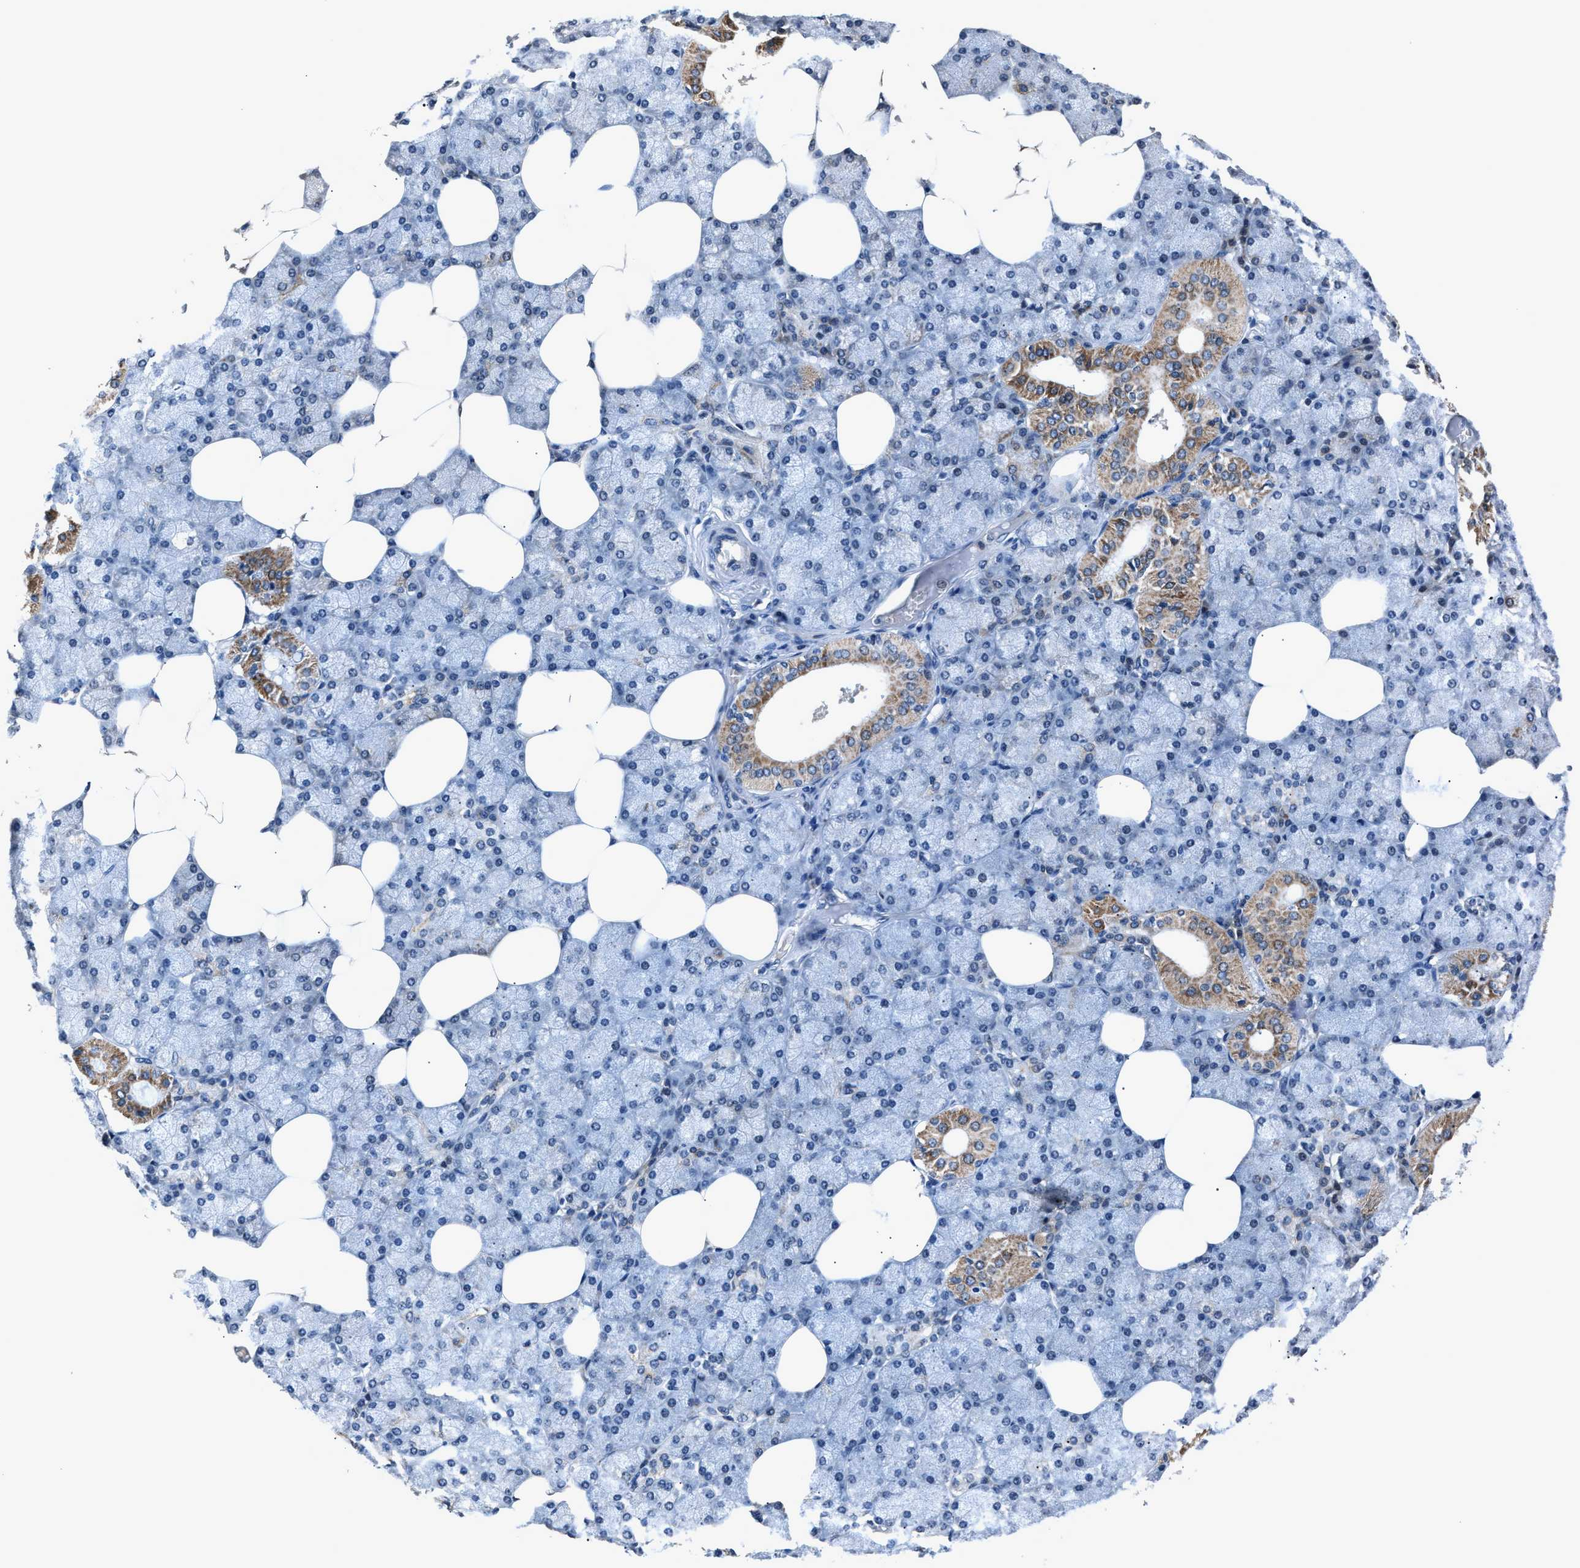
{"staining": {"intensity": "moderate", "quantity": "25%-75%", "location": "cytoplasmic/membranous"}, "tissue": "salivary gland", "cell_type": "Glandular cells", "image_type": "normal", "snomed": [{"axis": "morphology", "description": "Normal tissue, NOS"}, {"axis": "topography", "description": "Salivary gland"}], "caption": "Immunohistochemical staining of normal human salivary gland demonstrates medium levels of moderate cytoplasmic/membranous positivity in approximately 25%-75% of glandular cells. (IHC, brightfield microscopy, high magnification).", "gene": "TNRC18", "patient": {"sex": "male", "age": 62}}